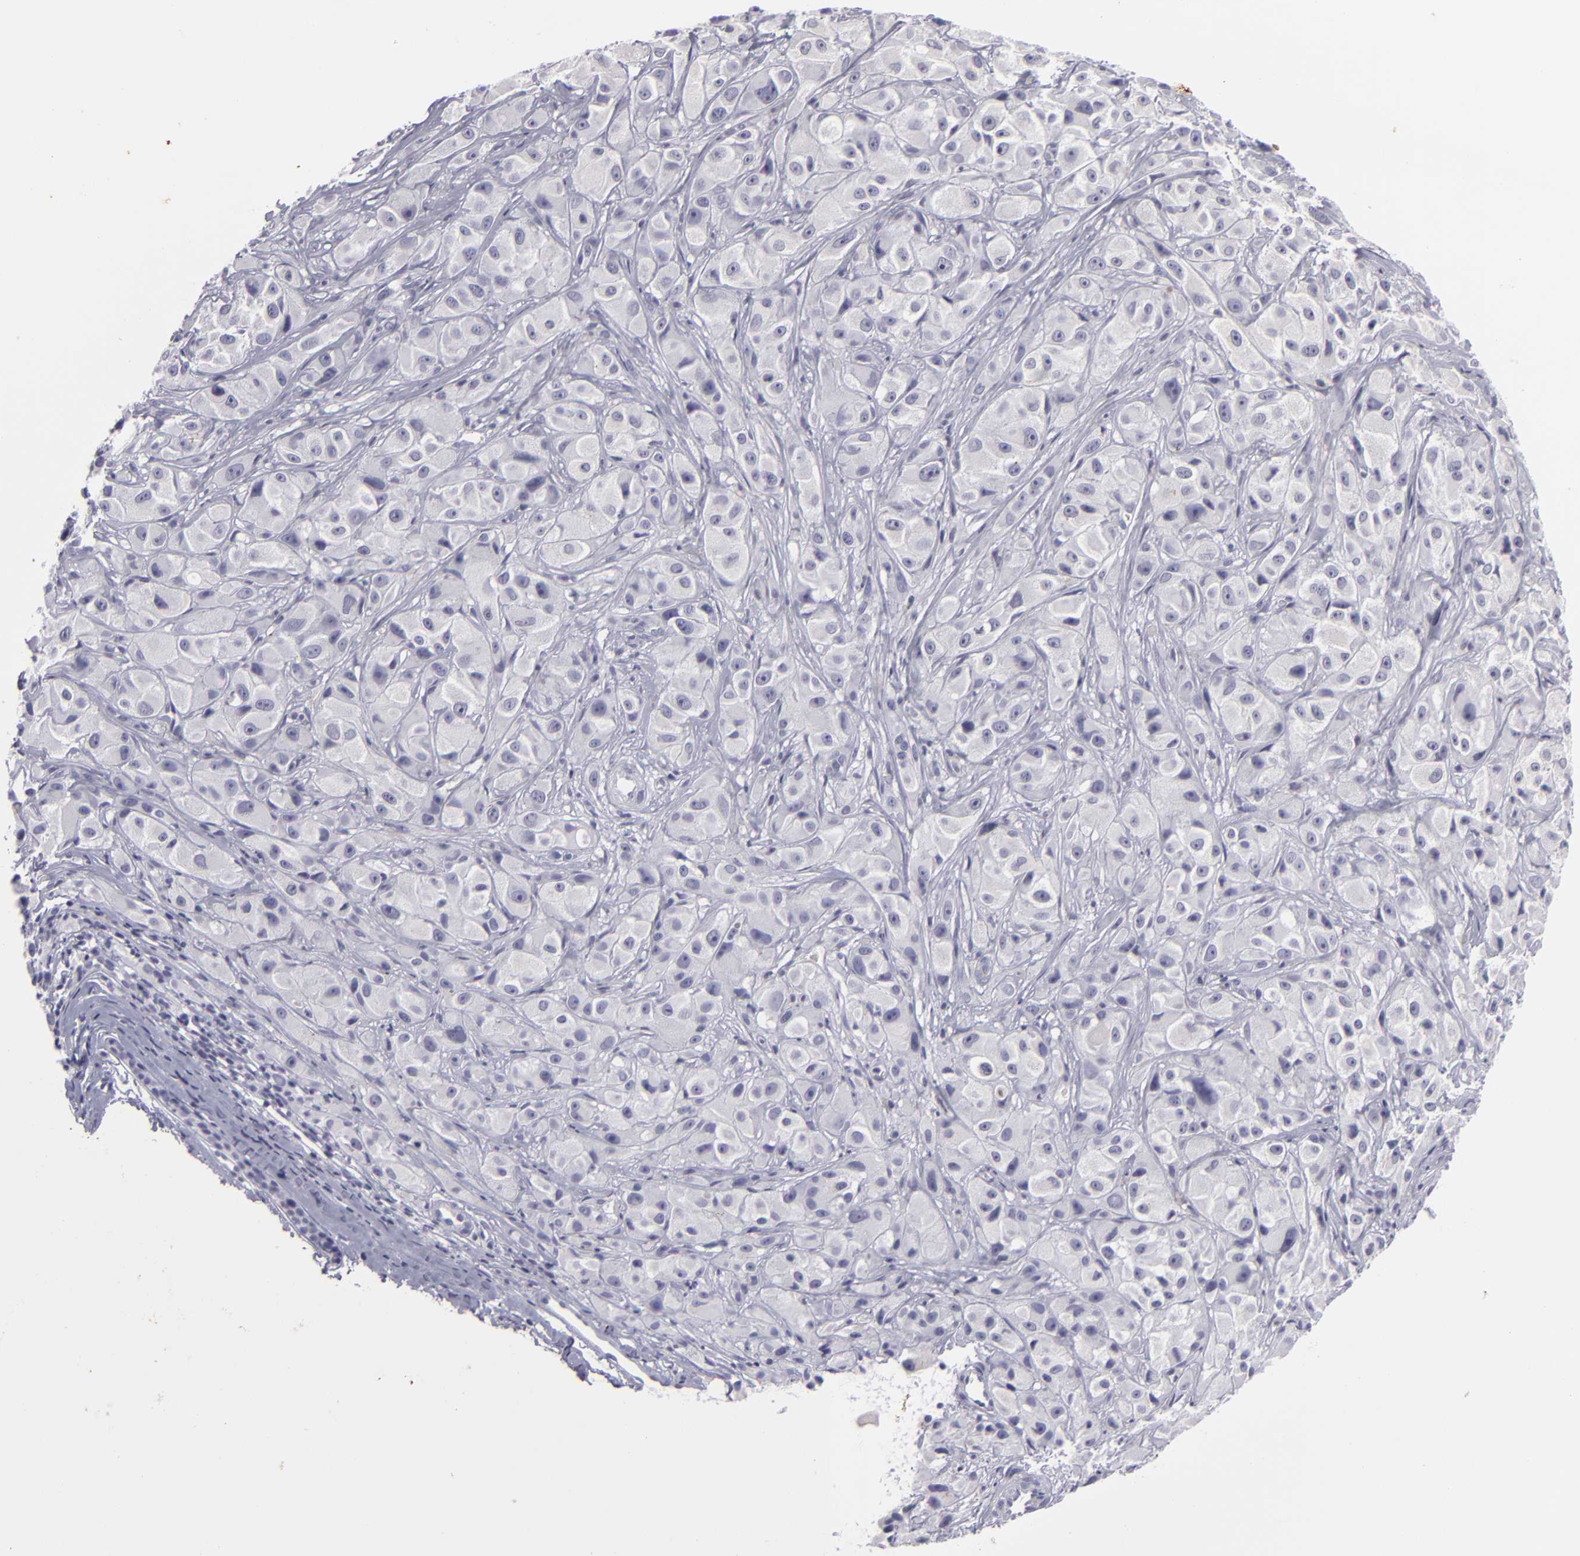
{"staining": {"intensity": "negative", "quantity": "none", "location": "none"}, "tissue": "melanoma", "cell_type": "Tumor cells", "image_type": "cancer", "snomed": [{"axis": "morphology", "description": "Malignant melanoma, NOS"}, {"axis": "topography", "description": "Skin"}], "caption": "Tumor cells are negative for brown protein staining in malignant melanoma.", "gene": "KRT1", "patient": {"sex": "male", "age": 56}}